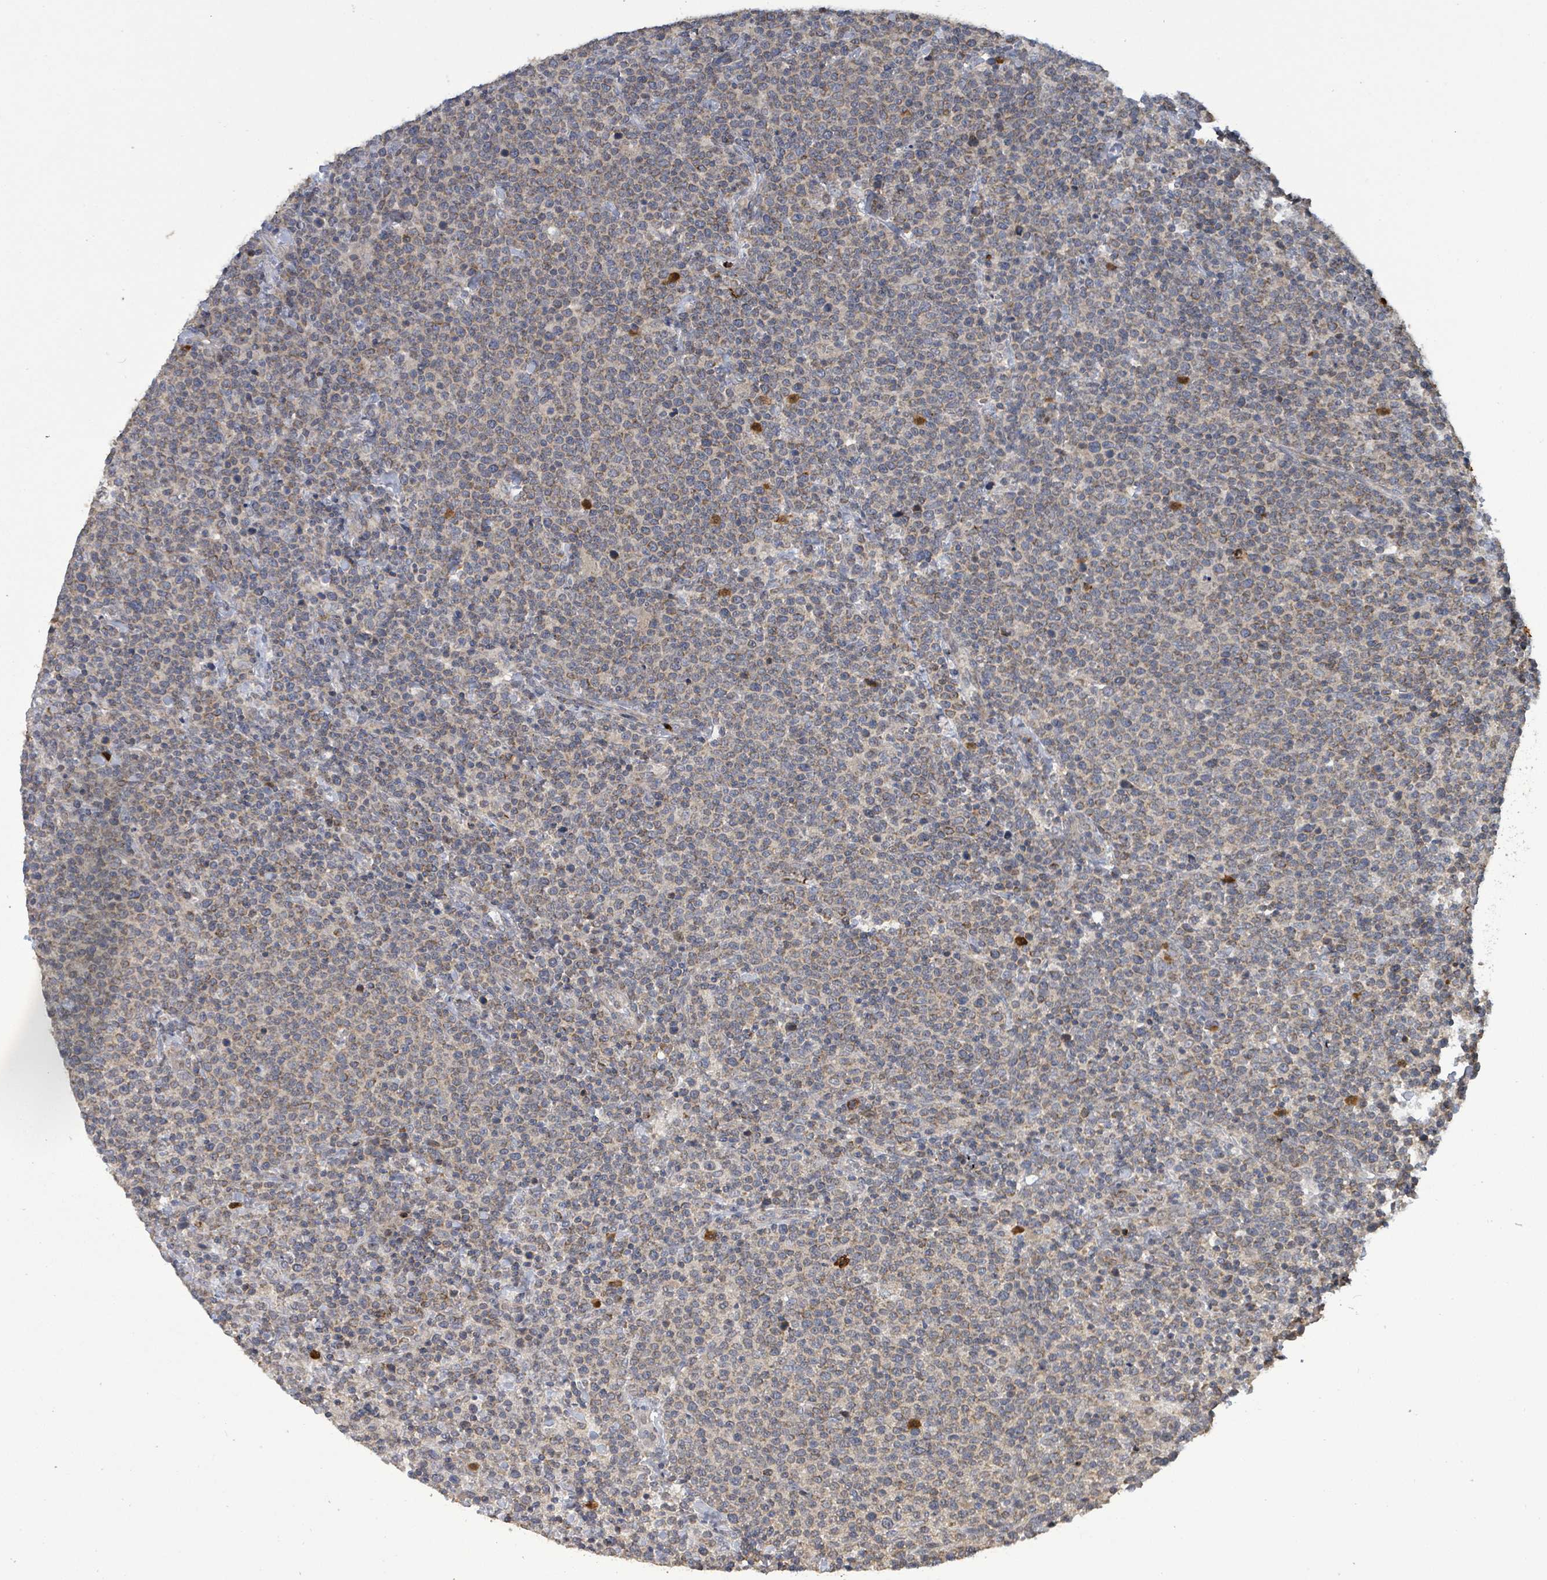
{"staining": {"intensity": "negative", "quantity": "none", "location": "none"}, "tissue": "lymphoma", "cell_type": "Tumor cells", "image_type": "cancer", "snomed": [{"axis": "morphology", "description": "Malignant lymphoma, non-Hodgkin's type, High grade"}, {"axis": "topography", "description": "Lymph node"}], "caption": "Immunohistochemical staining of high-grade malignant lymphoma, non-Hodgkin's type exhibits no significant positivity in tumor cells.", "gene": "COQ6", "patient": {"sex": "male", "age": 61}}